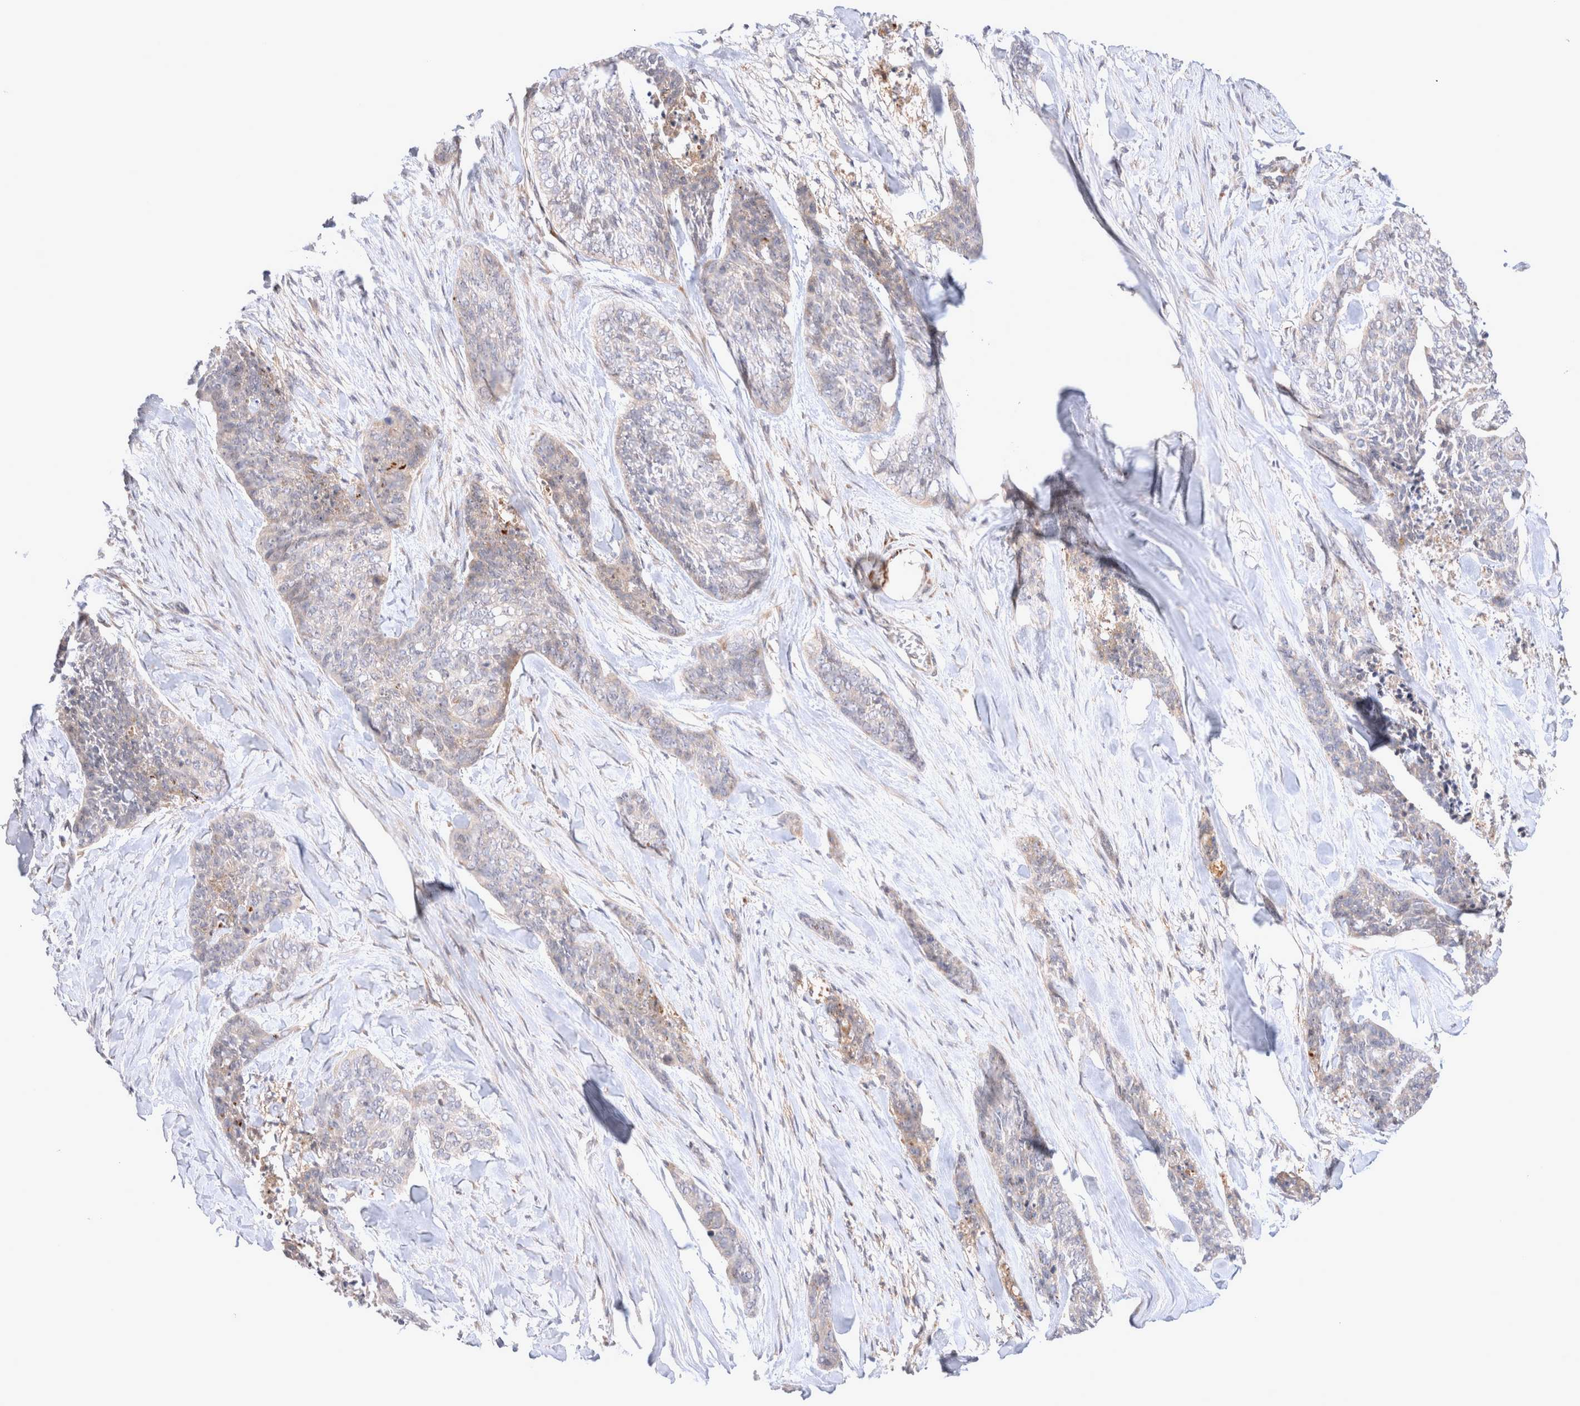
{"staining": {"intensity": "weak", "quantity": "<25%", "location": "cytoplasmic/membranous"}, "tissue": "skin cancer", "cell_type": "Tumor cells", "image_type": "cancer", "snomed": [{"axis": "morphology", "description": "Basal cell carcinoma"}, {"axis": "topography", "description": "Skin"}], "caption": "Human skin basal cell carcinoma stained for a protein using immunohistochemistry (IHC) demonstrates no positivity in tumor cells.", "gene": "NPC1", "patient": {"sex": "female", "age": 64}}